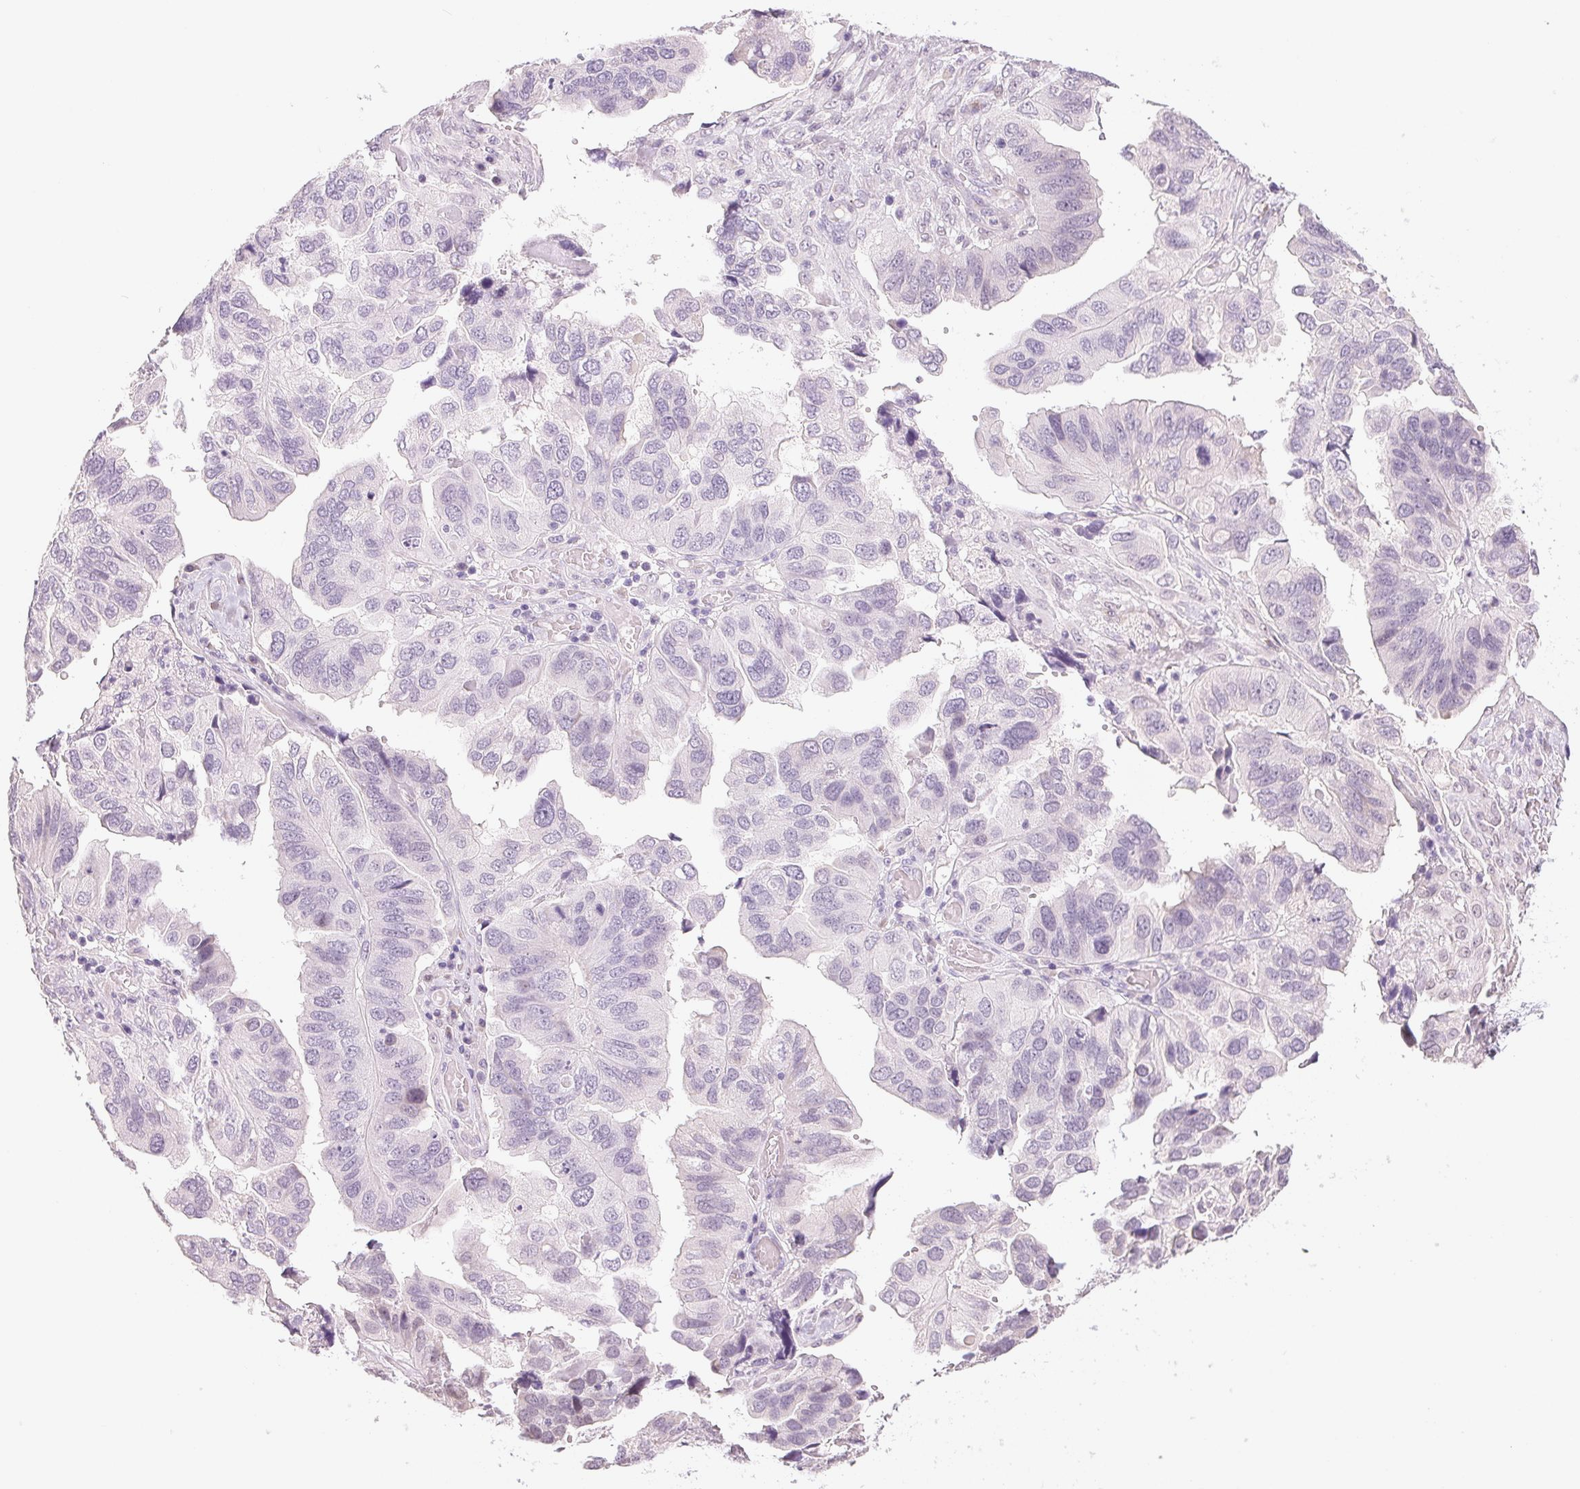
{"staining": {"intensity": "negative", "quantity": "none", "location": "none"}, "tissue": "ovarian cancer", "cell_type": "Tumor cells", "image_type": "cancer", "snomed": [{"axis": "morphology", "description": "Cystadenocarcinoma, serous, NOS"}, {"axis": "topography", "description": "Ovary"}], "caption": "A high-resolution image shows immunohistochemistry (IHC) staining of serous cystadenocarcinoma (ovarian), which demonstrates no significant expression in tumor cells.", "gene": "DNAJC6", "patient": {"sex": "female", "age": 79}}